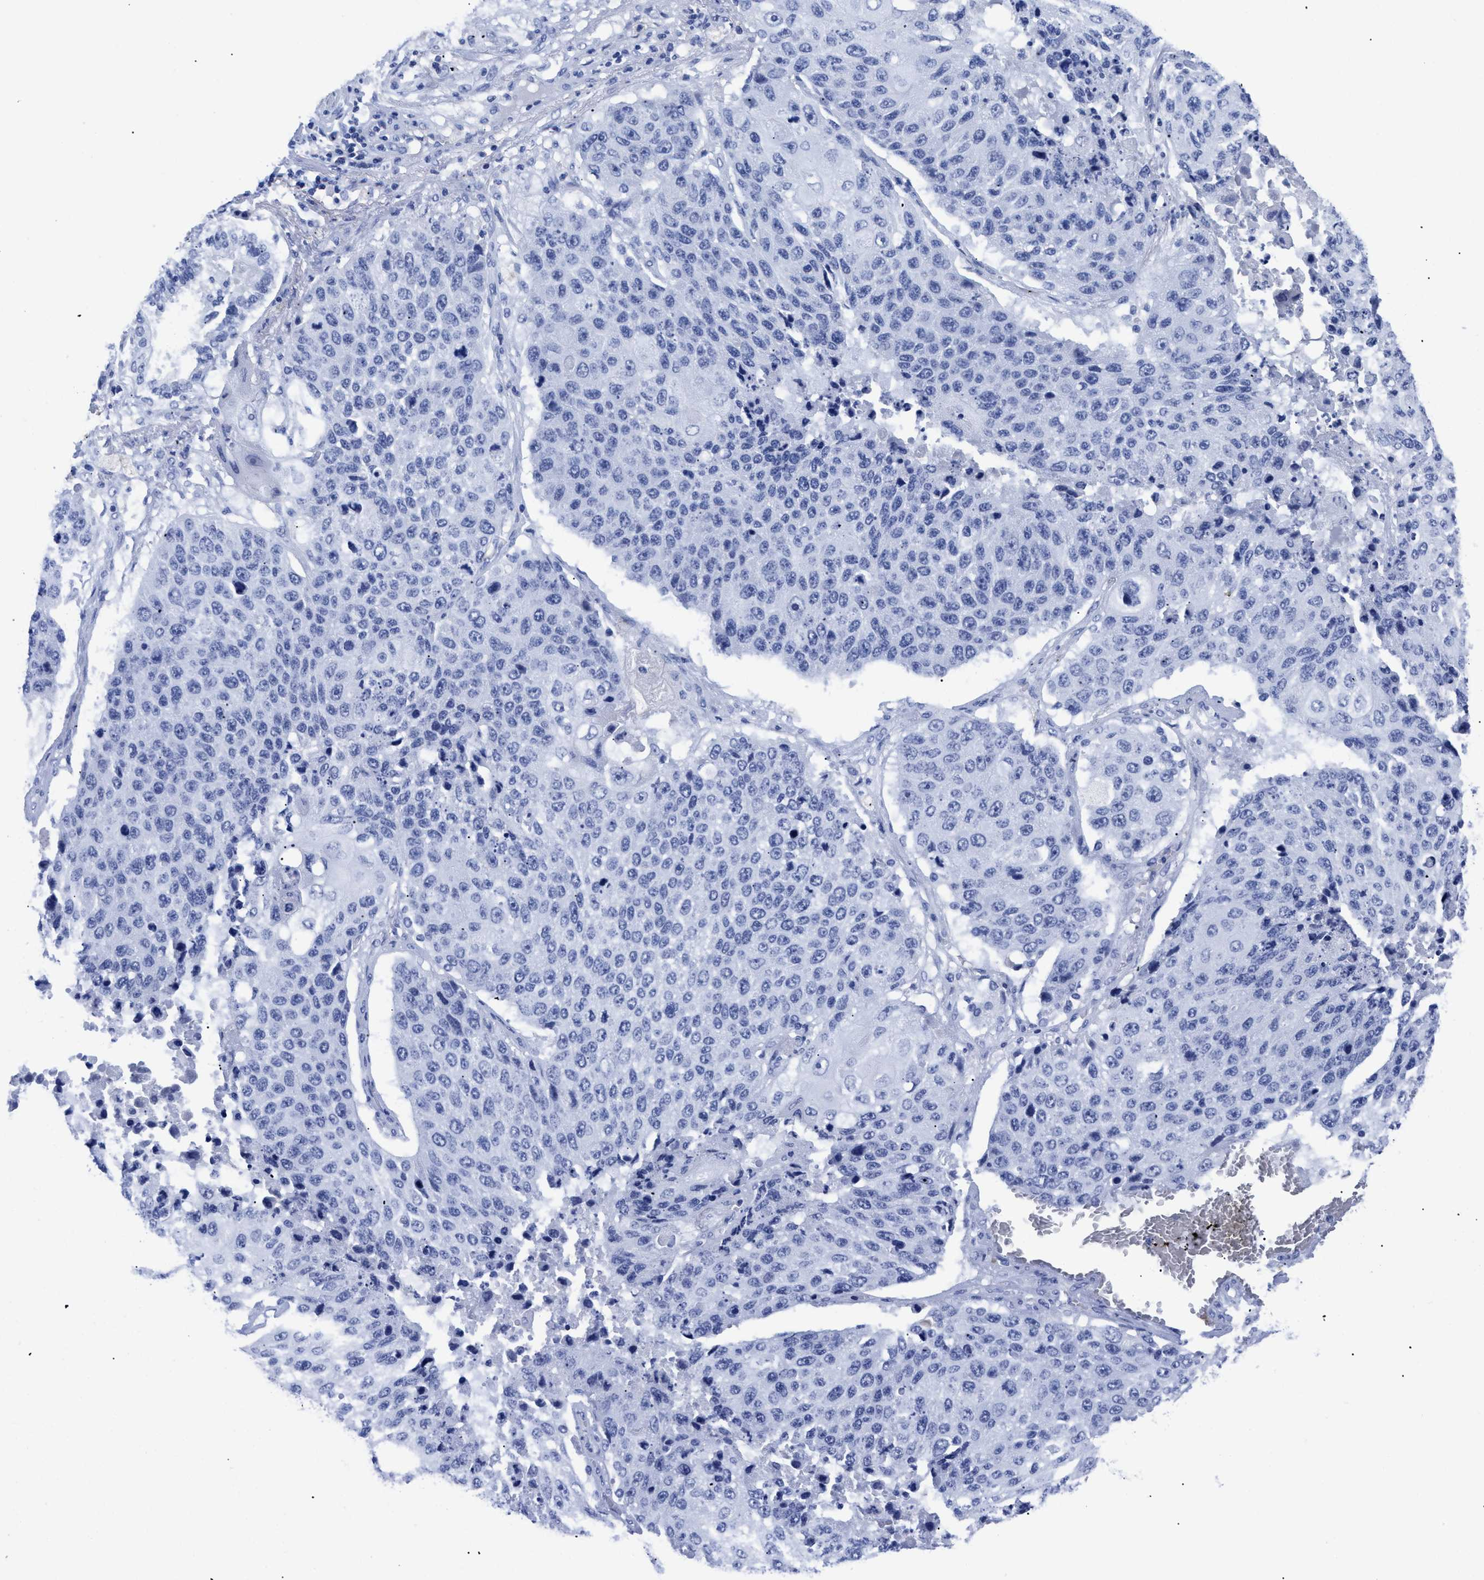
{"staining": {"intensity": "negative", "quantity": "none", "location": "none"}, "tissue": "lung cancer", "cell_type": "Tumor cells", "image_type": "cancer", "snomed": [{"axis": "morphology", "description": "Squamous cell carcinoma, NOS"}, {"axis": "topography", "description": "Lung"}], "caption": "A high-resolution image shows immunohistochemistry (IHC) staining of lung squamous cell carcinoma, which reveals no significant expression in tumor cells.", "gene": "TREML1", "patient": {"sex": "male", "age": 61}}